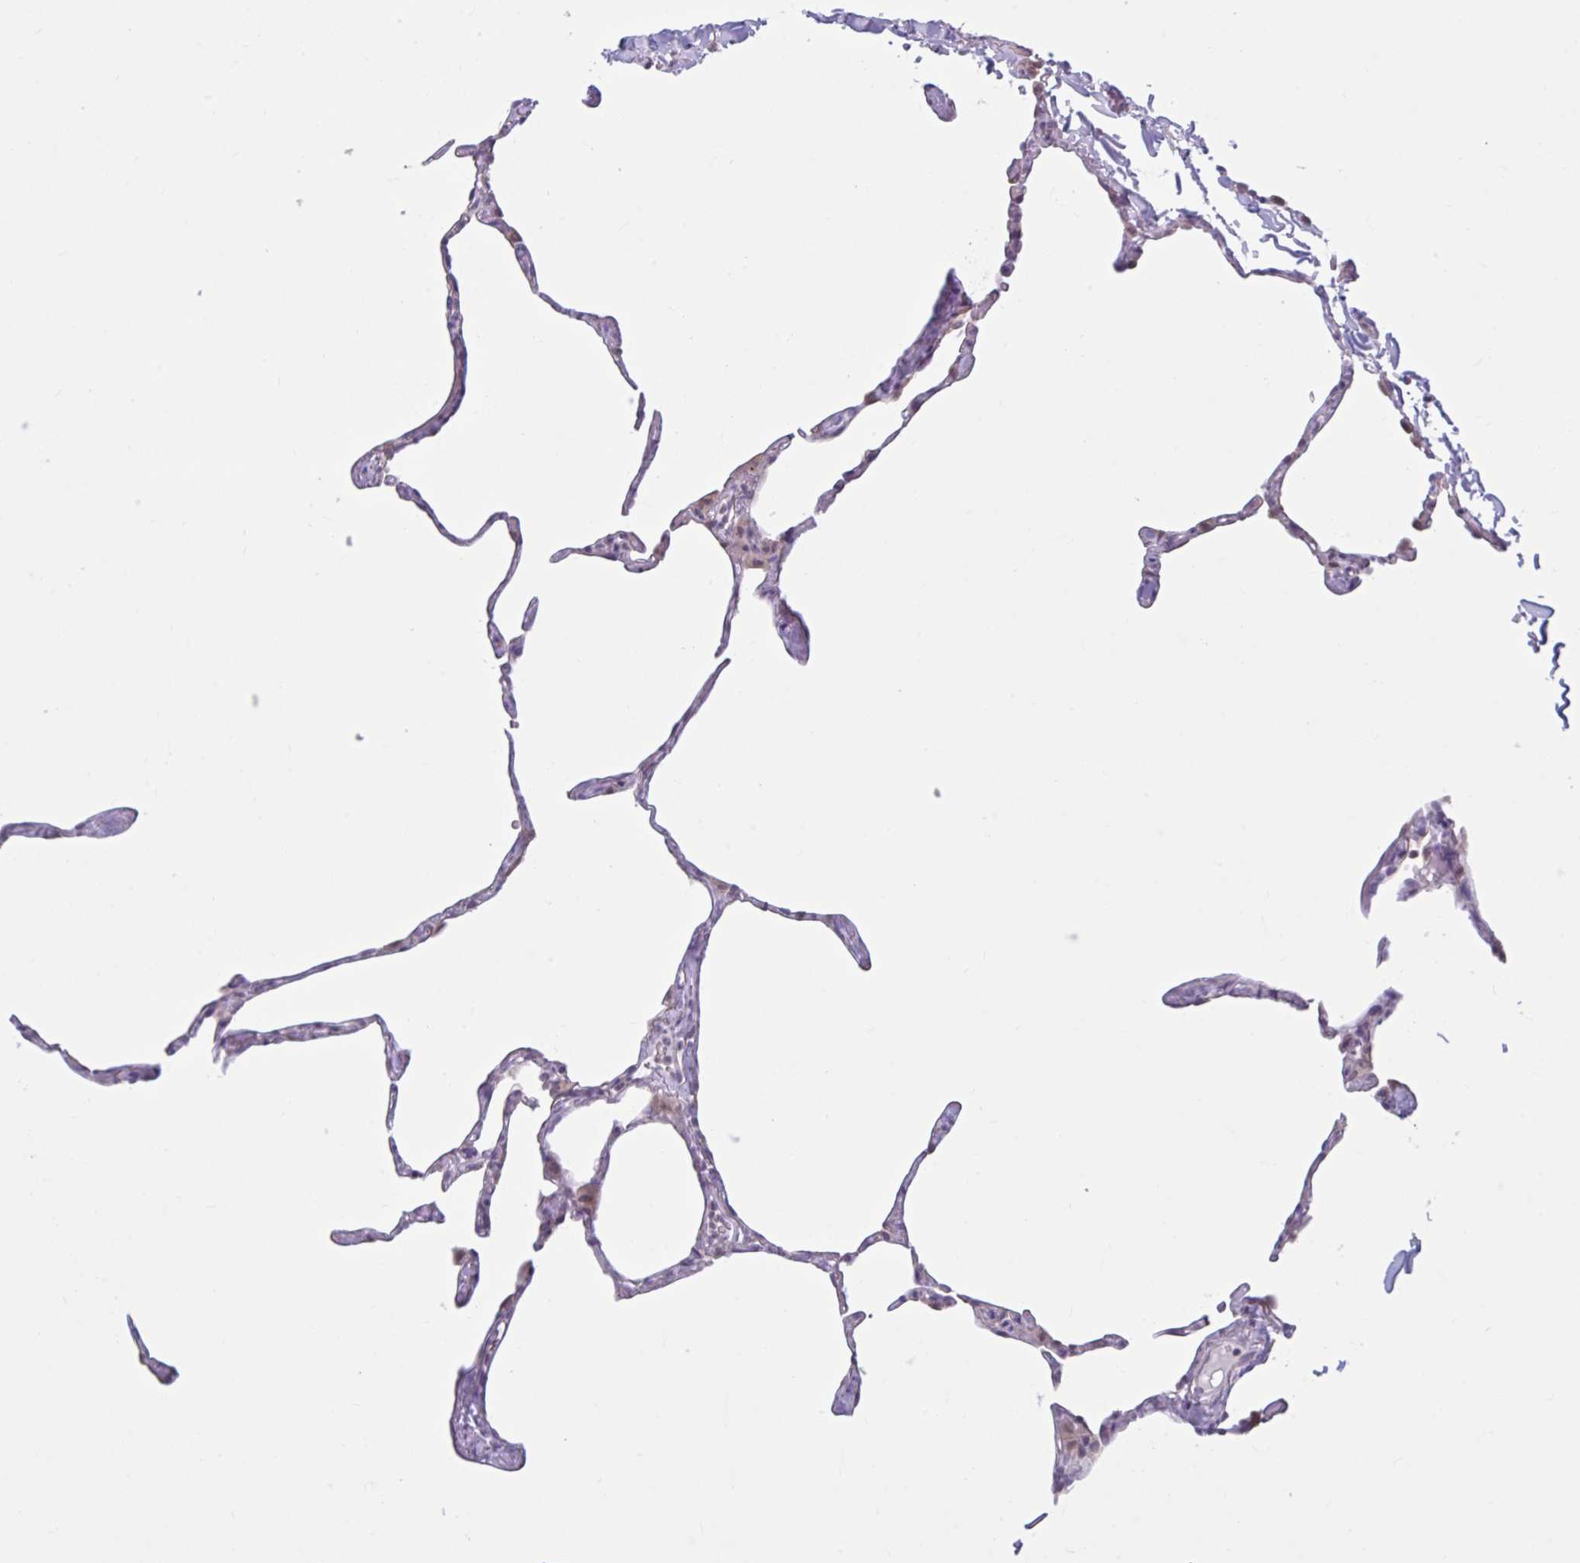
{"staining": {"intensity": "weak", "quantity": "25%-75%", "location": "cytoplasmic/membranous"}, "tissue": "lung", "cell_type": "Alveolar cells", "image_type": "normal", "snomed": [{"axis": "morphology", "description": "Normal tissue, NOS"}, {"axis": "topography", "description": "Lung"}], "caption": "Alveolar cells show low levels of weak cytoplasmic/membranous positivity in approximately 25%-75% of cells in benign human lung. (Stains: DAB in brown, nuclei in blue, Microscopy: brightfield microscopy at high magnification).", "gene": "CDH19", "patient": {"sex": "male", "age": 65}}